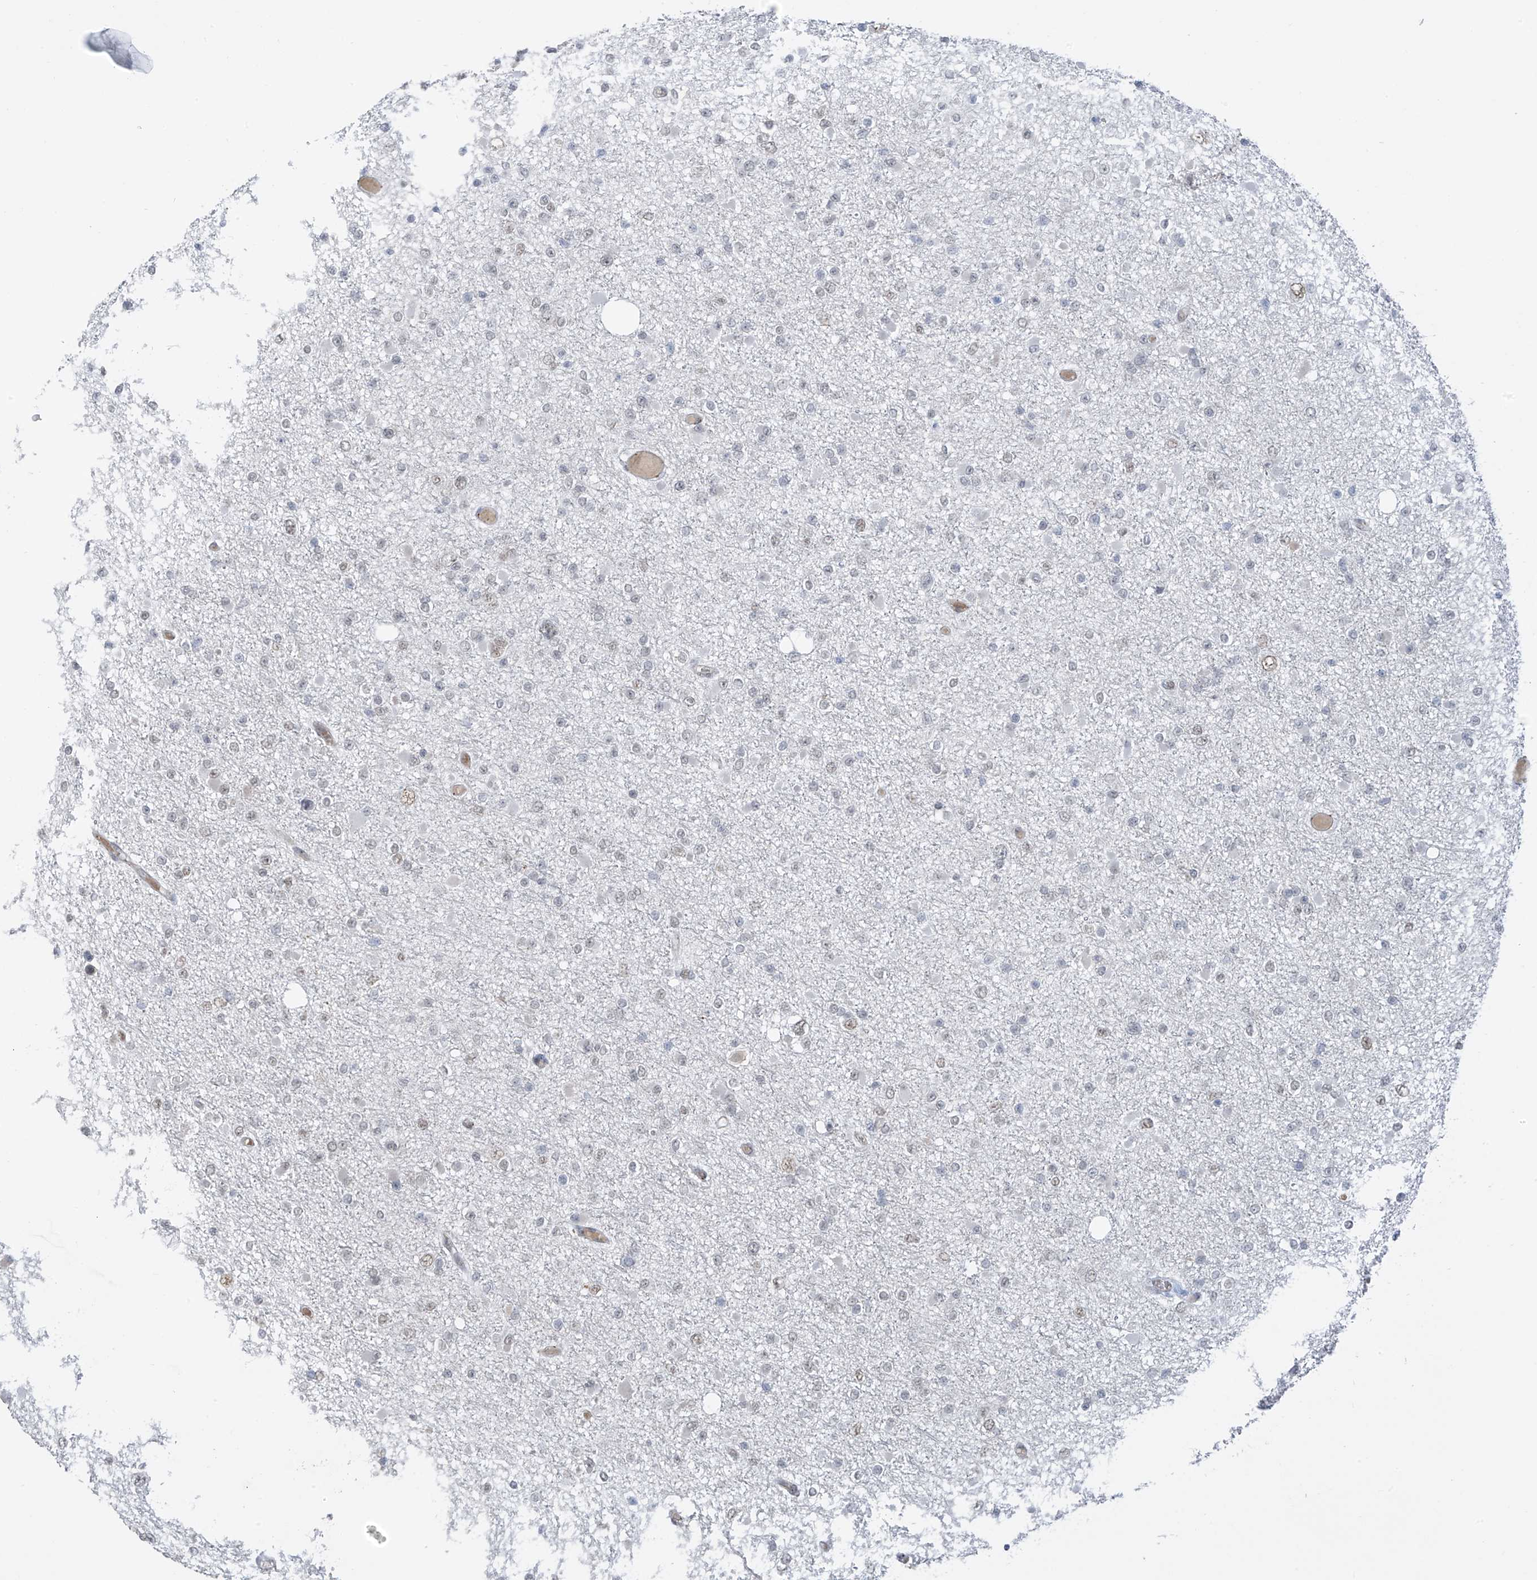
{"staining": {"intensity": "negative", "quantity": "none", "location": "none"}, "tissue": "glioma", "cell_type": "Tumor cells", "image_type": "cancer", "snomed": [{"axis": "morphology", "description": "Glioma, malignant, Low grade"}, {"axis": "topography", "description": "Brain"}], "caption": "This image is of malignant low-grade glioma stained with IHC to label a protein in brown with the nuclei are counter-stained blue. There is no expression in tumor cells.", "gene": "MCM9", "patient": {"sex": "female", "age": 22}}